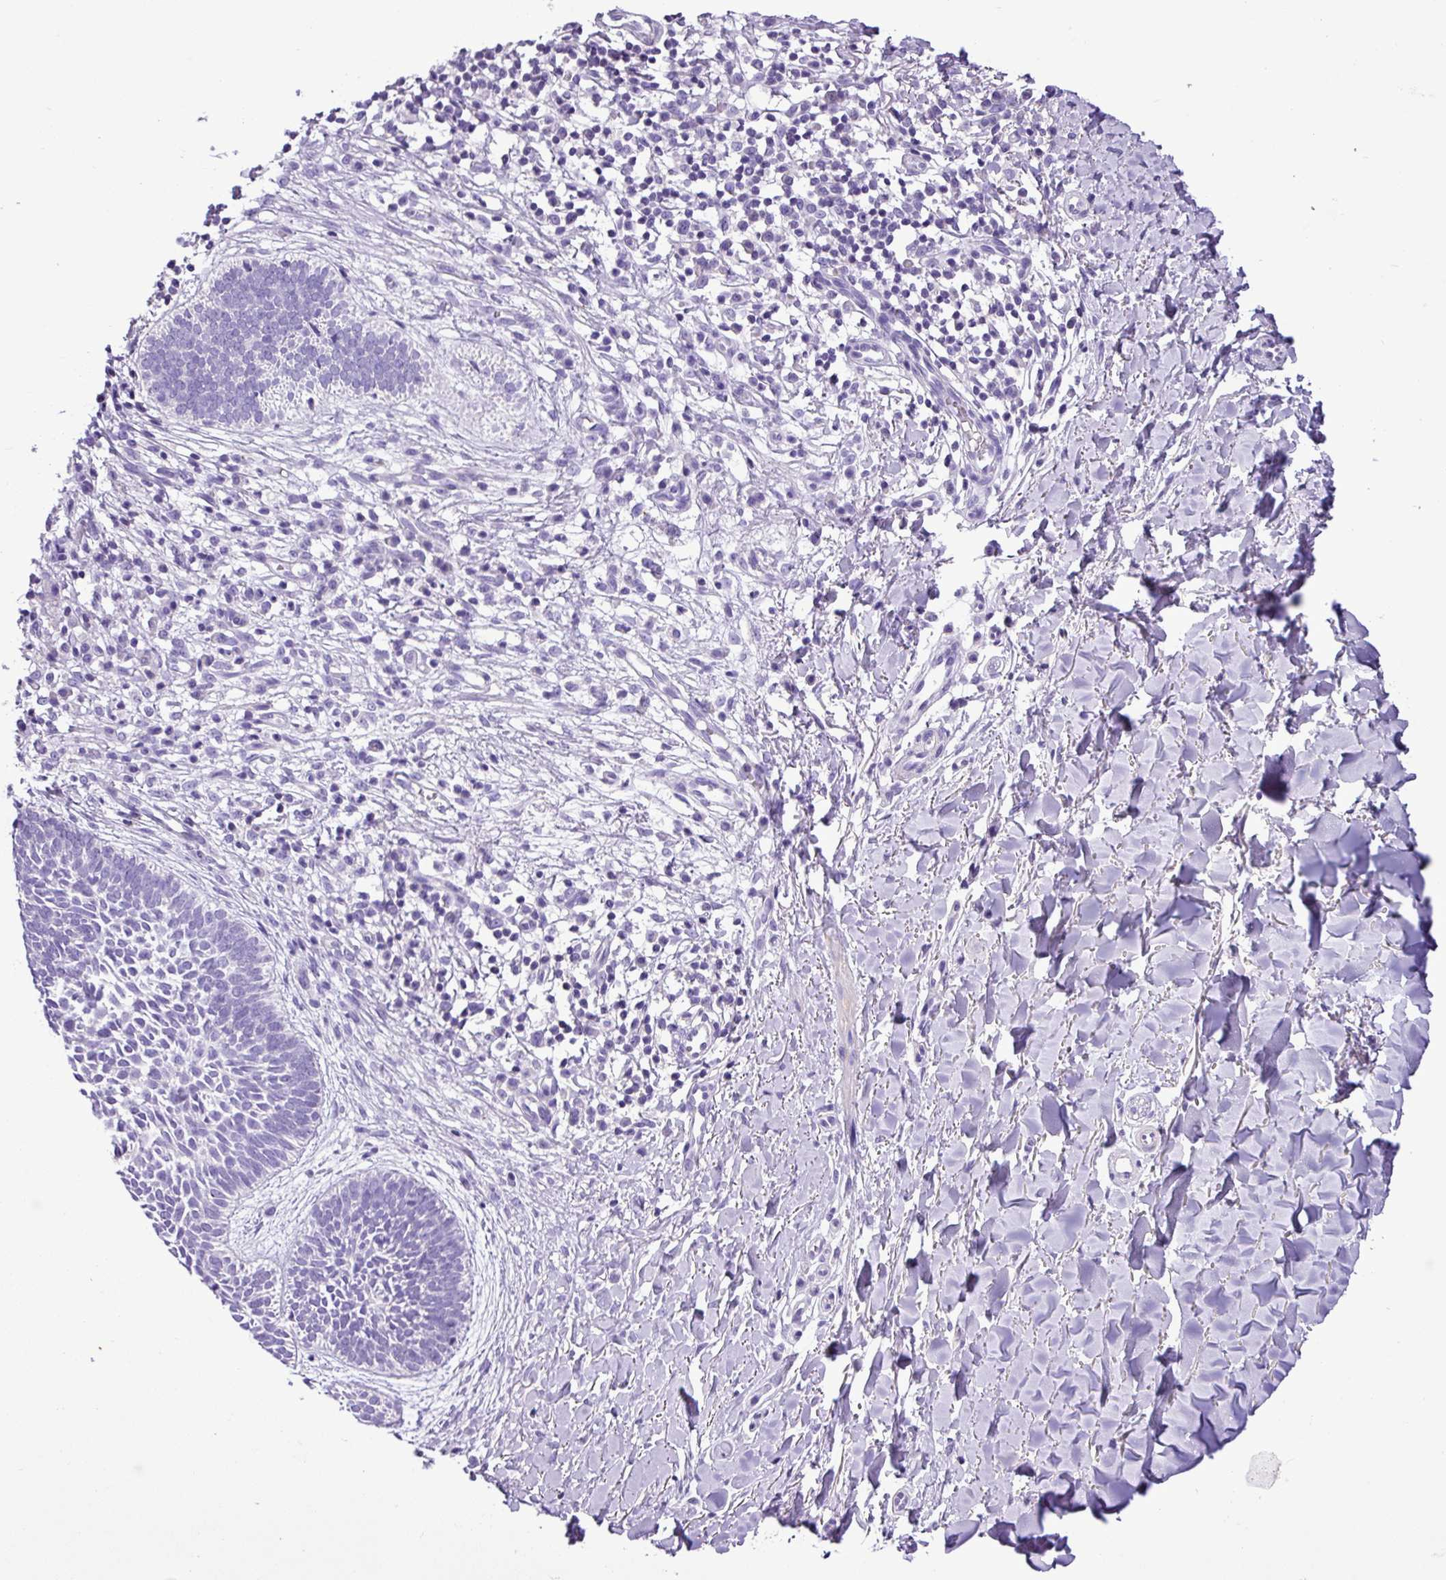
{"staining": {"intensity": "negative", "quantity": "none", "location": "none"}, "tissue": "skin cancer", "cell_type": "Tumor cells", "image_type": "cancer", "snomed": [{"axis": "morphology", "description": "Basal cell carcinoma"}, {"axis": "topography", "description": "Skin"}], "caption": "An image of skin cancer stained for a protein reveals no brown staining in tumor cells.", "gene": "ZNF334", "patient": {"sex": "male", "age": 49}}